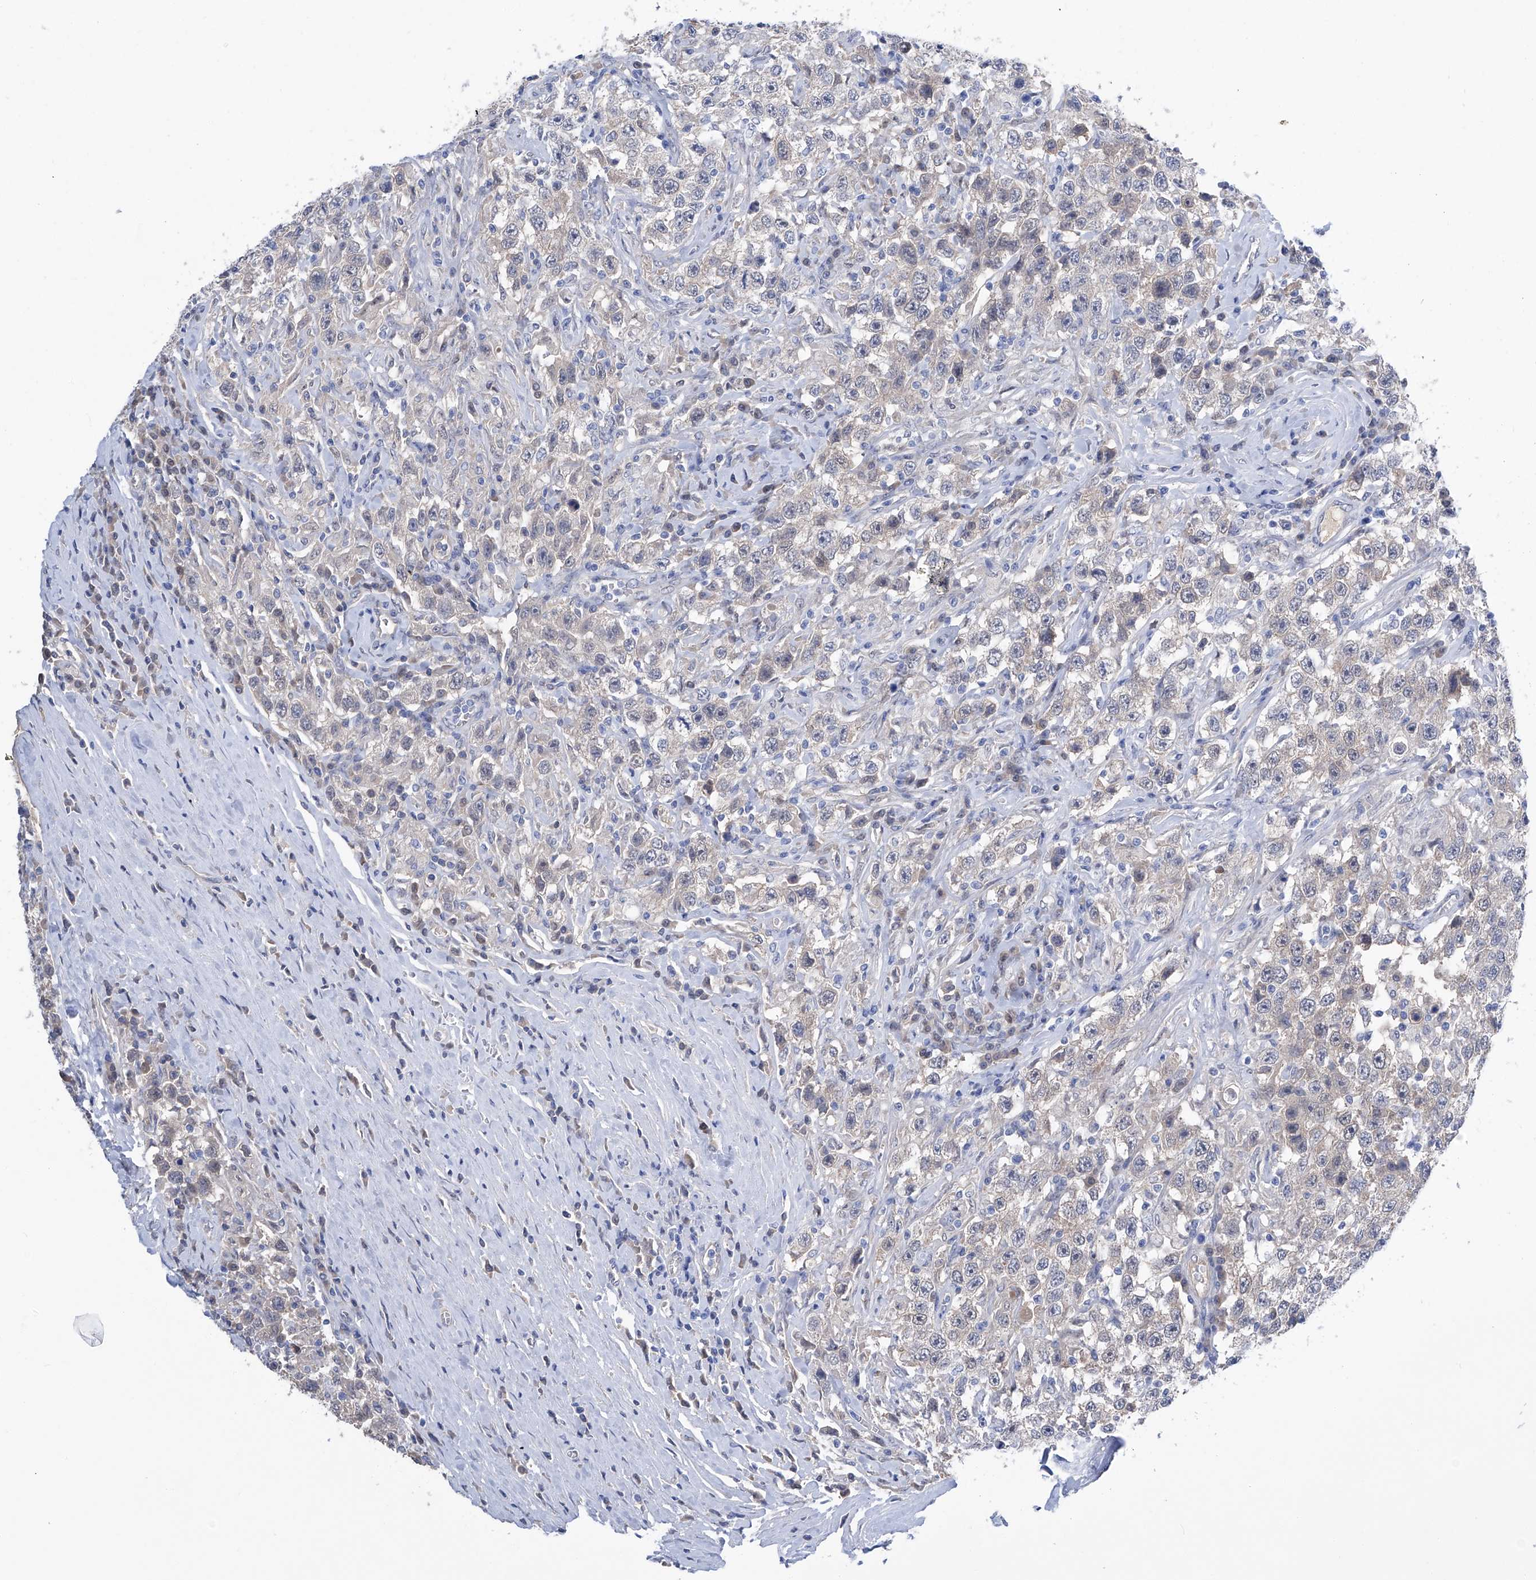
{"staining": {"intensity": "negative", "quantity": "none", "location": "none"}, "tissue": "testis cancer", "cell_type": "Tumor cells", "image_type": "cancer", "snomed": [{"axis": "morphology", "description": "Seminoma, NOS"}, {"axis": "topography", "description": "Testis"}], "caption": "Photomicrograph shows no significant protein positivity in tumor cells of testis seminoma.", "gene": "PGM3", "patient": {"sex": "male", "age": 41}}